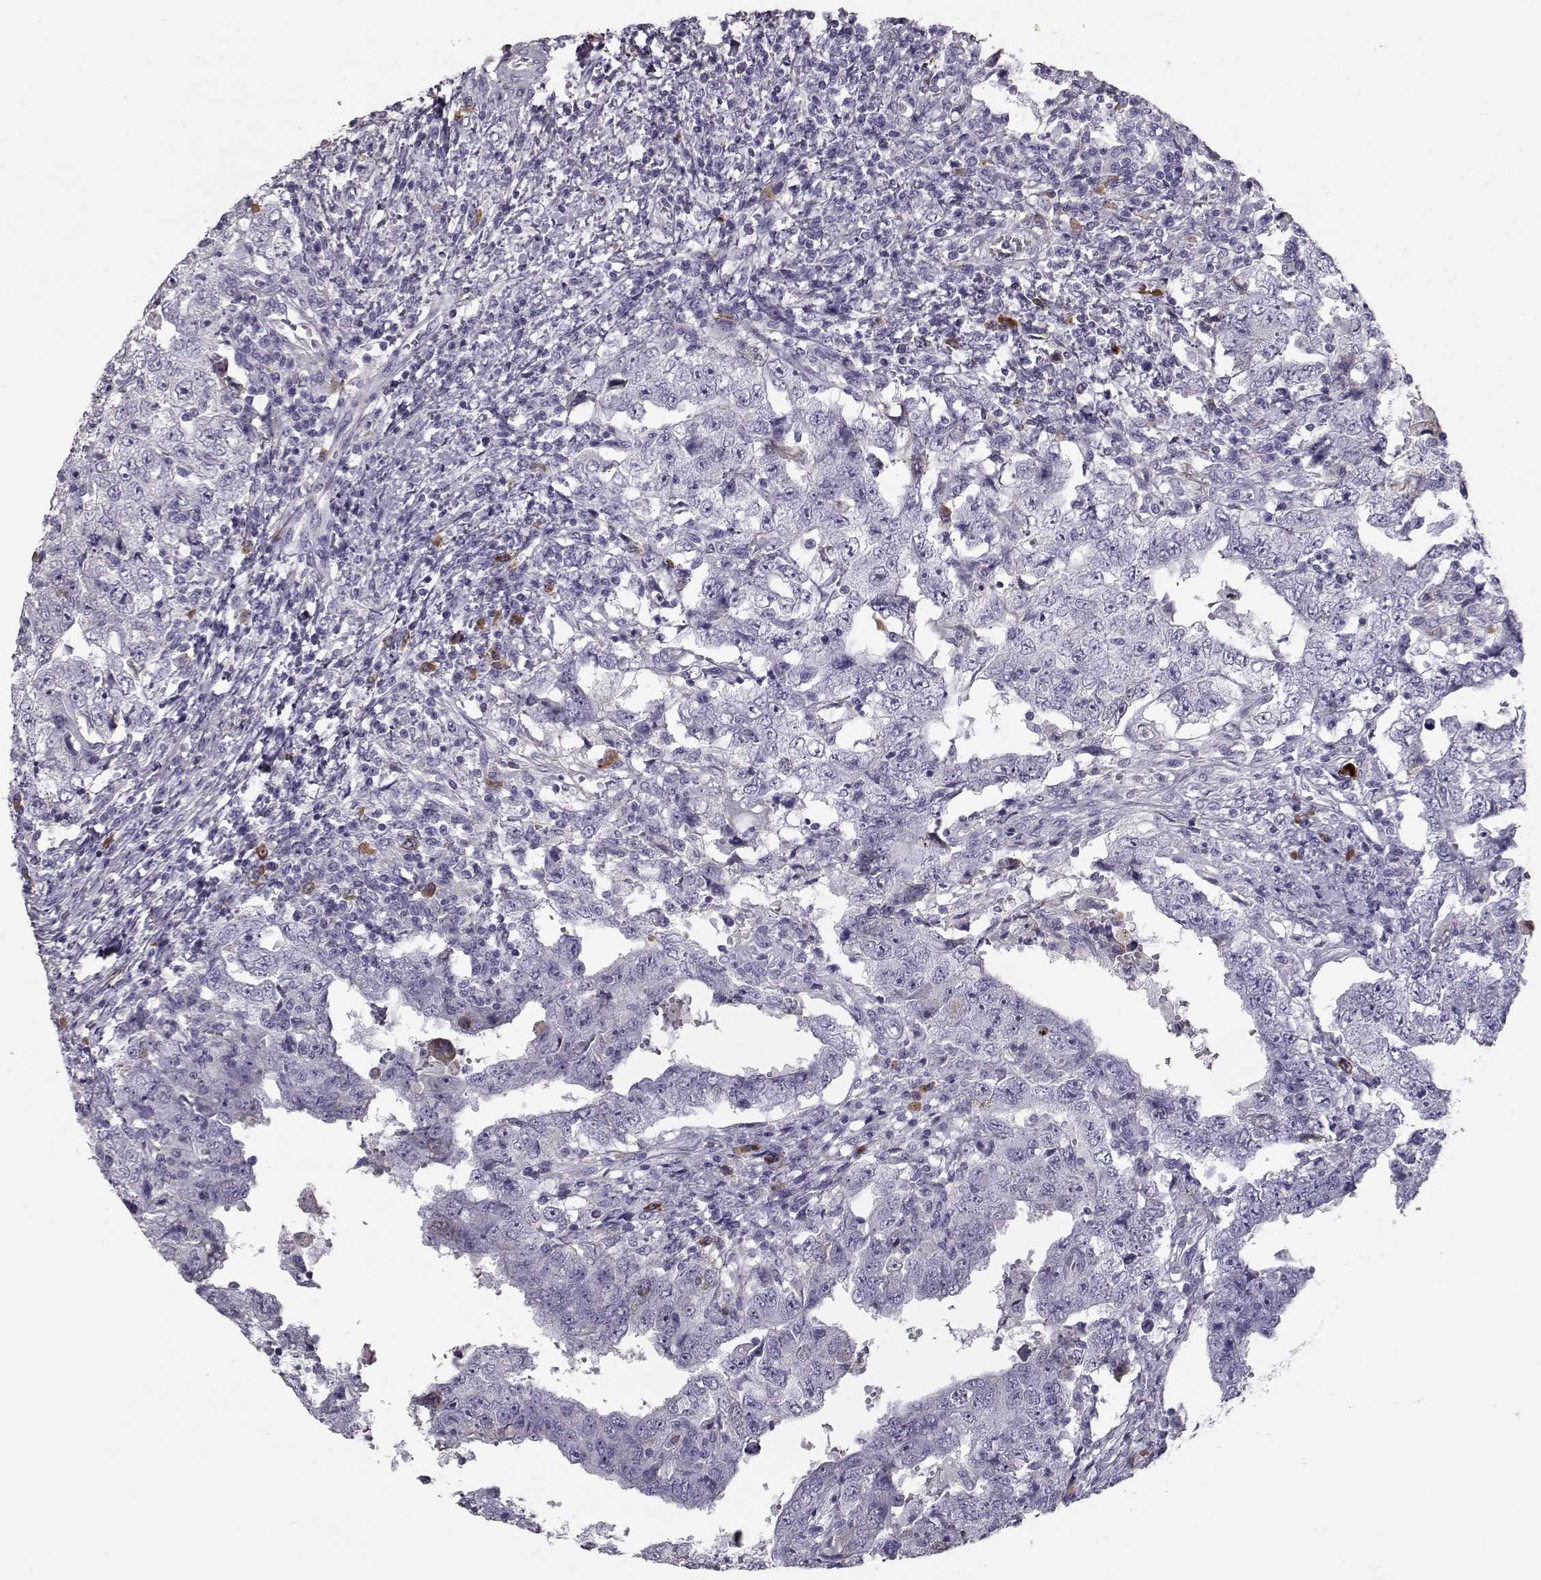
{"staining": {"intensity": "negative", "quantity": "none", "location": "none"}, "tissue": "testis cancer", "cell_type": "Tumor cells", "image_type": "cancer", "snomed": [{"axis": "morphology", "description": "Carcinoma, Embryonal, NOS"}, {"axis": "topography", "description": "Testis"}], "caption": "IHC of human embryonal carcinoma (testis) exhibits no staining in tumor cells.", "gene": "CCL19", "patient": {"sex": "male", "age": 26}}